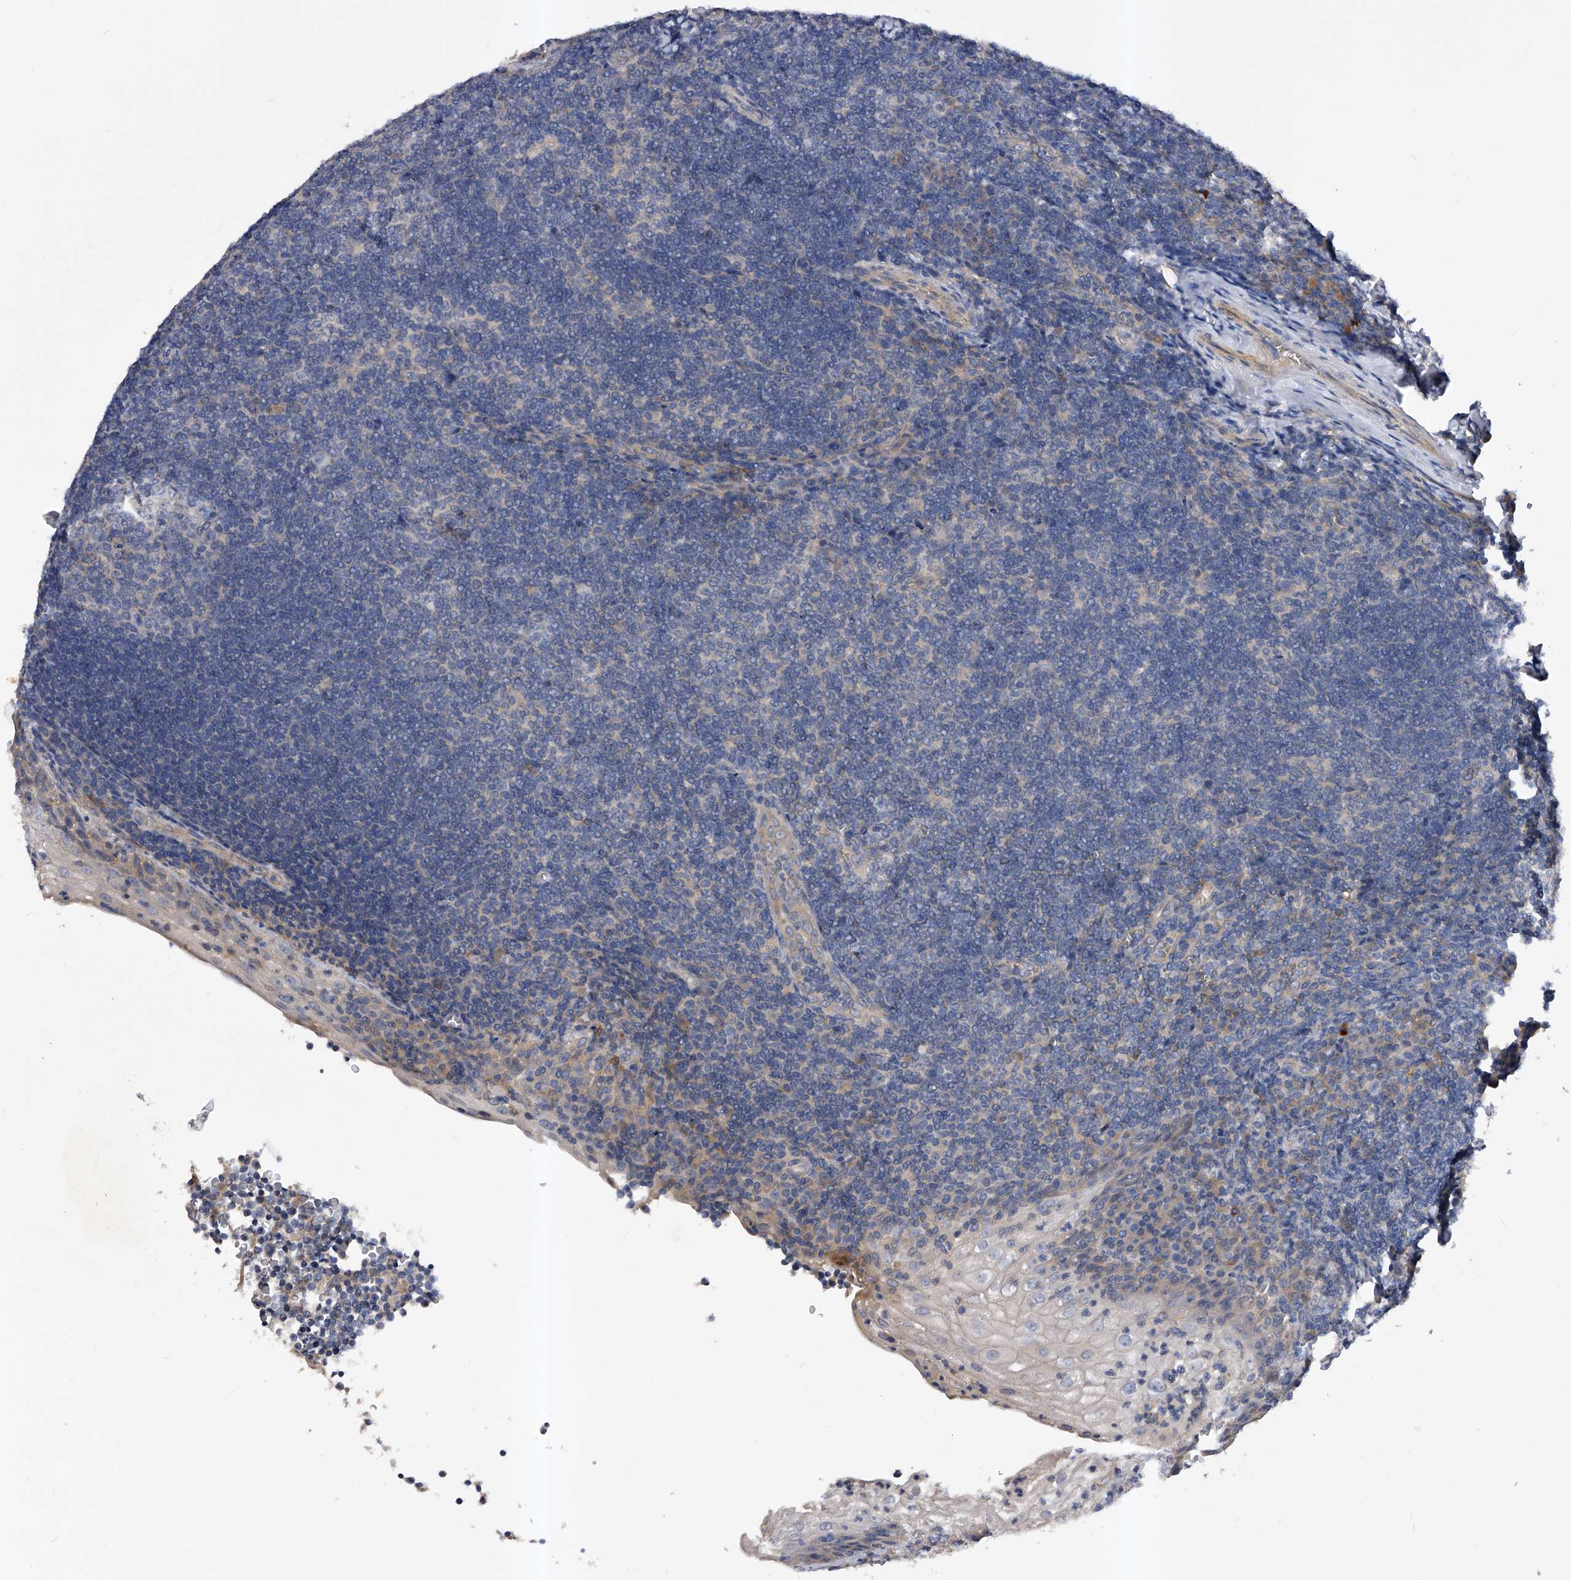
{"staining": {"intensity": "negative", "quantity": "none", "location": "none"}, "tissue": "tonsil", "cell_type": "Germinal center cells", "image_type": "normal", "snomed": [{"axis": "morphology", "description": "Normal tissue, NOS"}, {"axis": "topography", "description": "Tonsil"}], "caption": "The photomicrograph demonstrates no staining of germinal center cells in benign tonsil.", "gene": "ARL4C", "patient": {"sex": "male", "age": 37}}